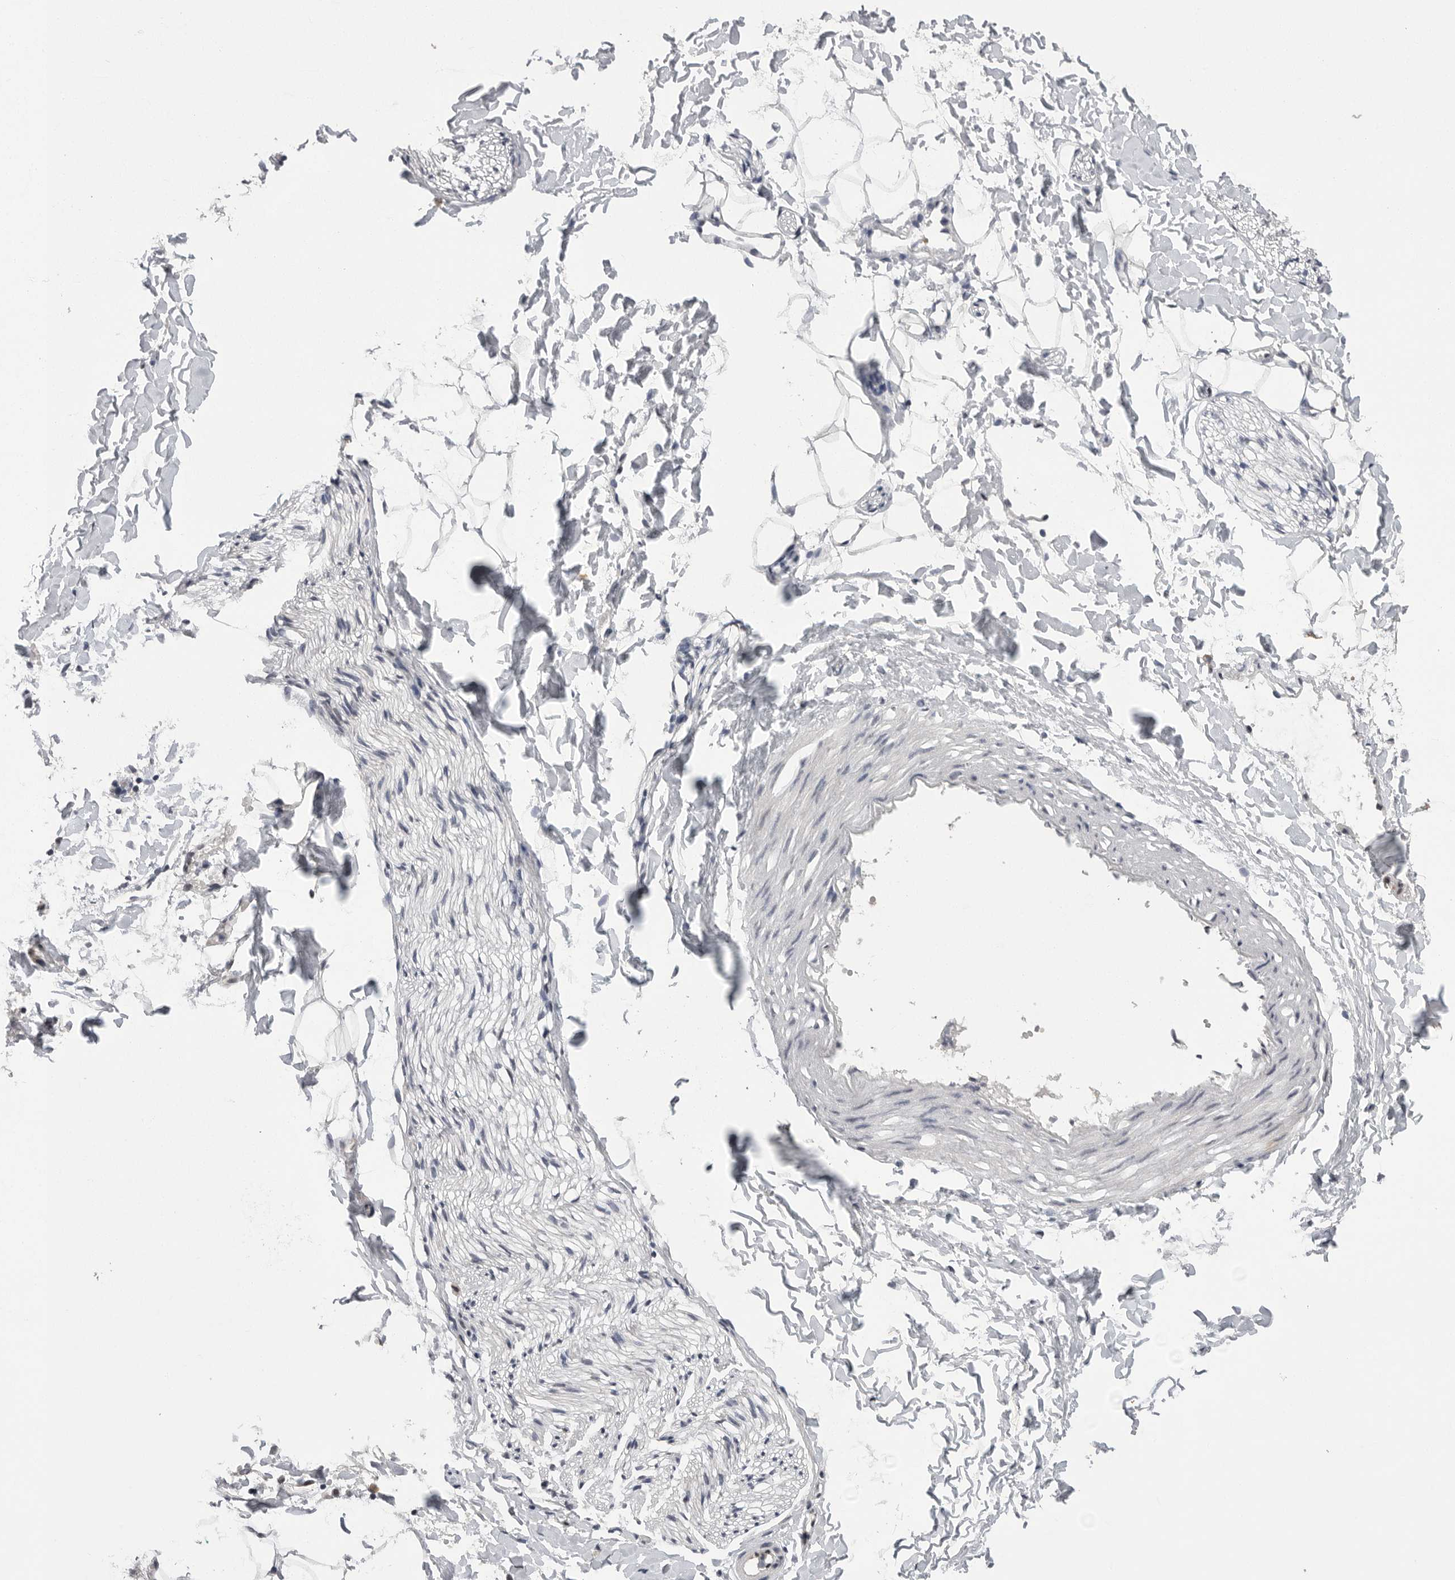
{"staining": {"intensity": "negative", "quantity": "none", "location": "none"}, "tissue": "adipose tissue", "cell_type": "Adipocytes", "image_type": "normal", "snomed": [{"axis": "morphology", "description": "Normal tissue, NOS"}, {"axis": "morphology", "description": "Adenocarcinoma, NOS"}, {"axis": "topography", "description": "Smooth muscle"}, {"axis": "topography", "description": "Colon"}], "caption": "Adipocytes show no significant positivity in unremarkable adipose tissue.", "gene": "POU5F1", "patient": {"sex": "male", "age": 14}}